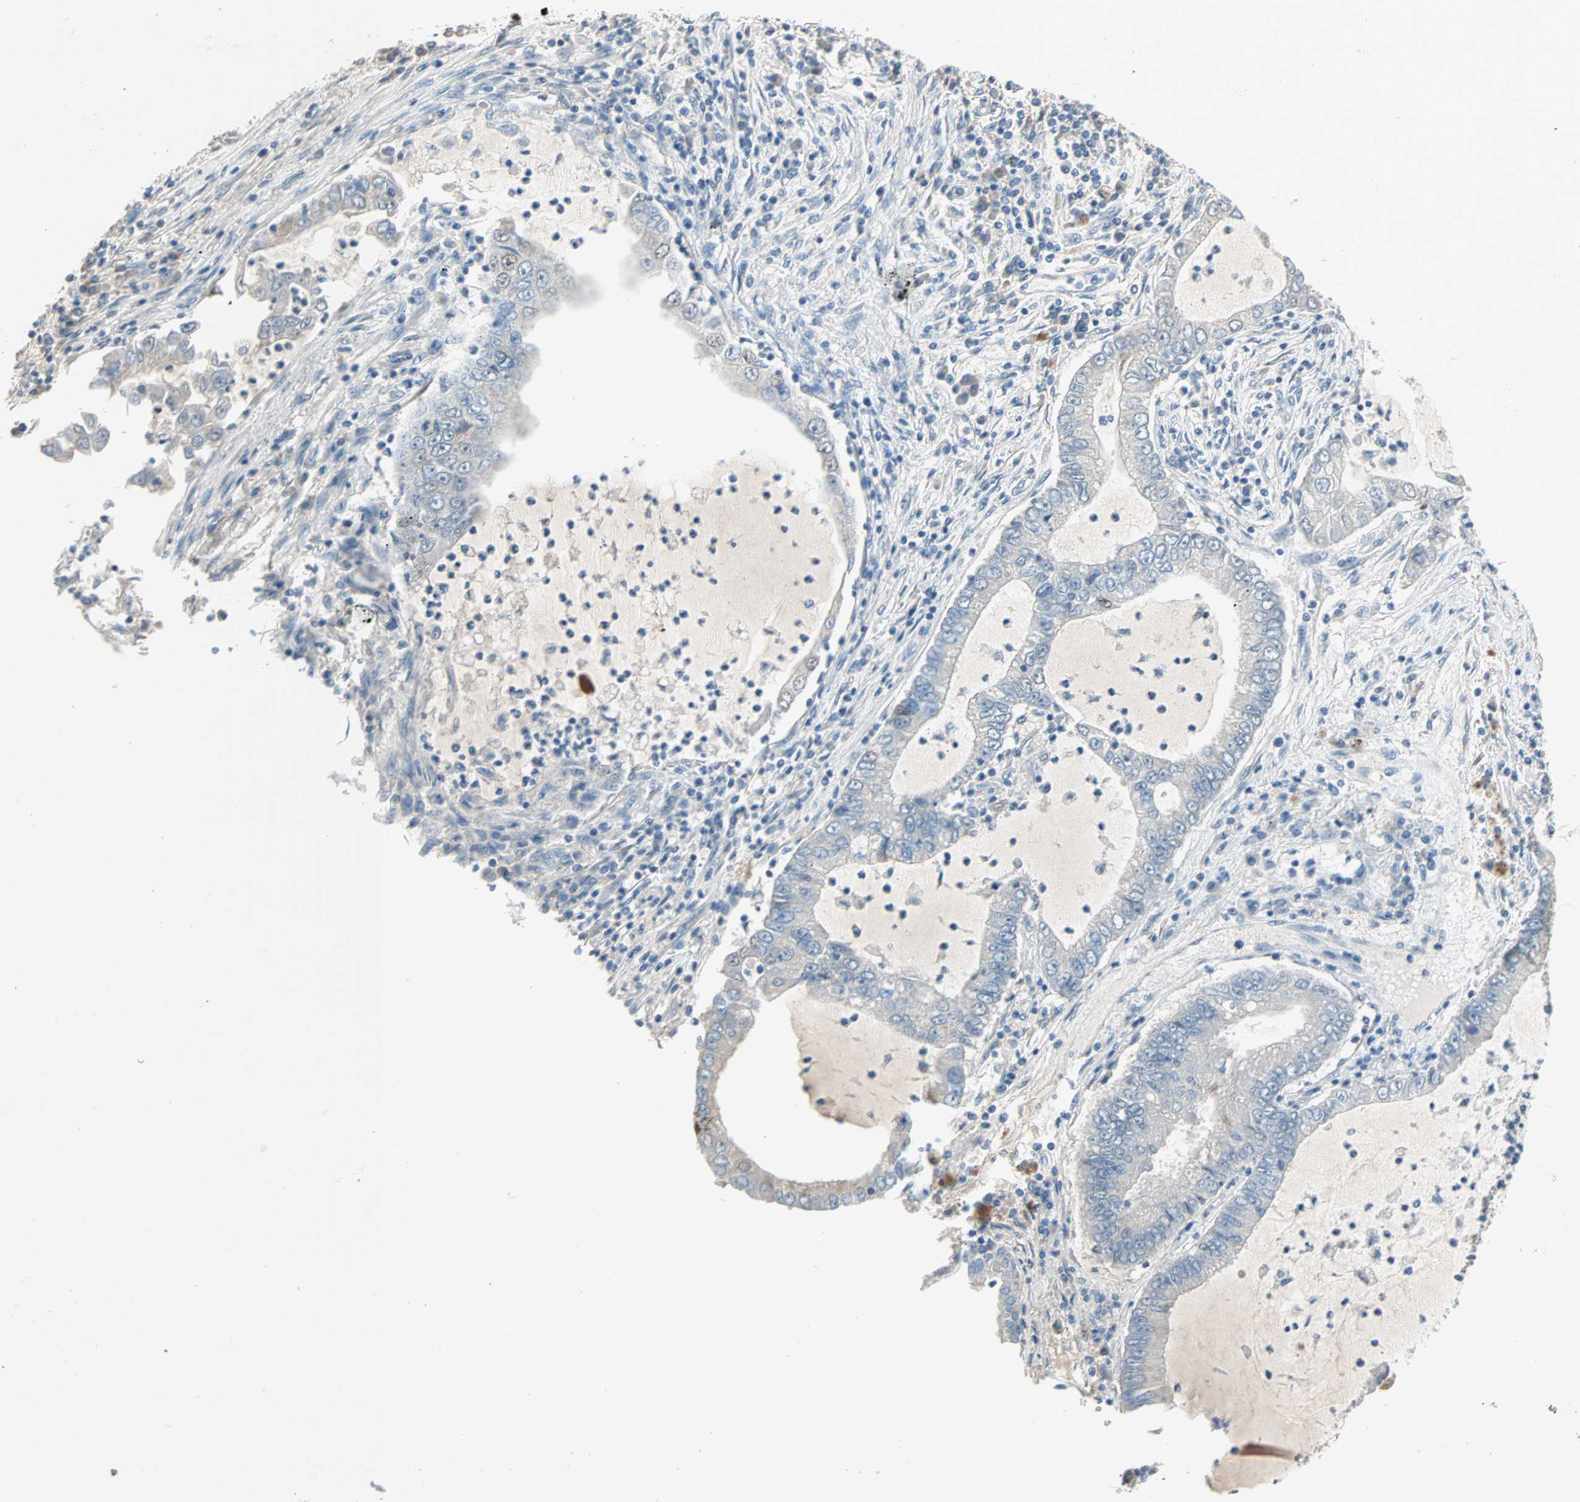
{"staining": {"intensity": "negative", "quantity": "none", "location": "none"}, "tissue": "lung cancer", "cell_type": "Tumor cells", "image_type": "cancer", "snomed": [{"axis": "morphology", "description": "Adenocarcinoma, NOS"}, {"axis": "topography", "description": "Lung"}], "caption": "The histopathology image demonstrates no staining of tumor cells in lung cancer.", "gene": "ACVRL1", "patient": {"sex": "female", "age": 51}}